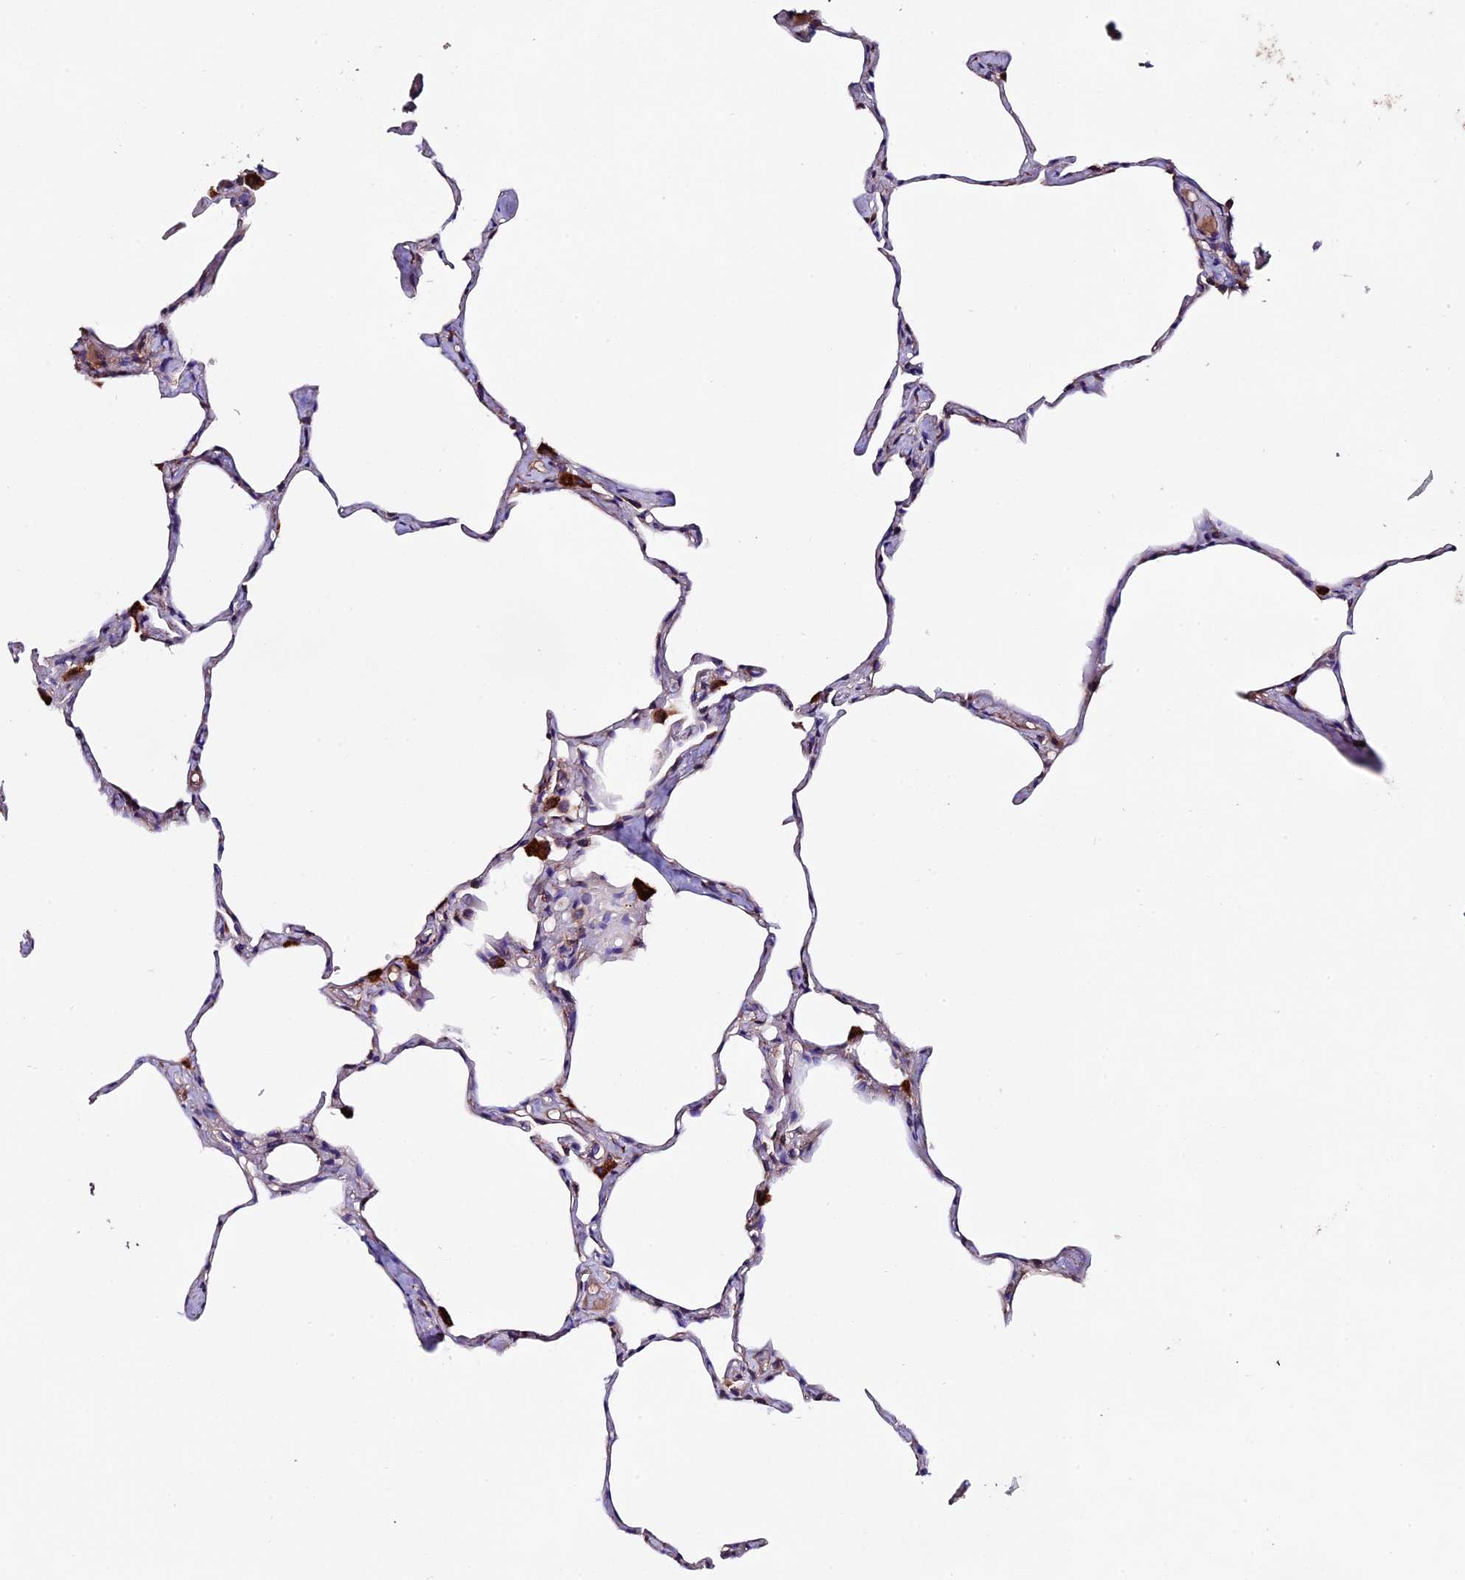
{"staining": {"intensity": "weak", "quantity": "<25%", "location": "cytoplasmic/membranous"}, "tissue": "lung", "cell_type": "Alveolar cells", "image_type": "normal", "snomed": [{"axis": "morphology", "description": "Normal tissue, NOS"}, {"axis": "topography", "description": "Lung"}], "caption": "The photomicrograph shows no staining of alveolar cells in benign lung. (Stains: DAB IHC with hematoxylin counter stain, Microscopy: brightfield microscopy at high magnification).", "gene": "CLN5", "patient": {"sex": "male", "age": 65}}